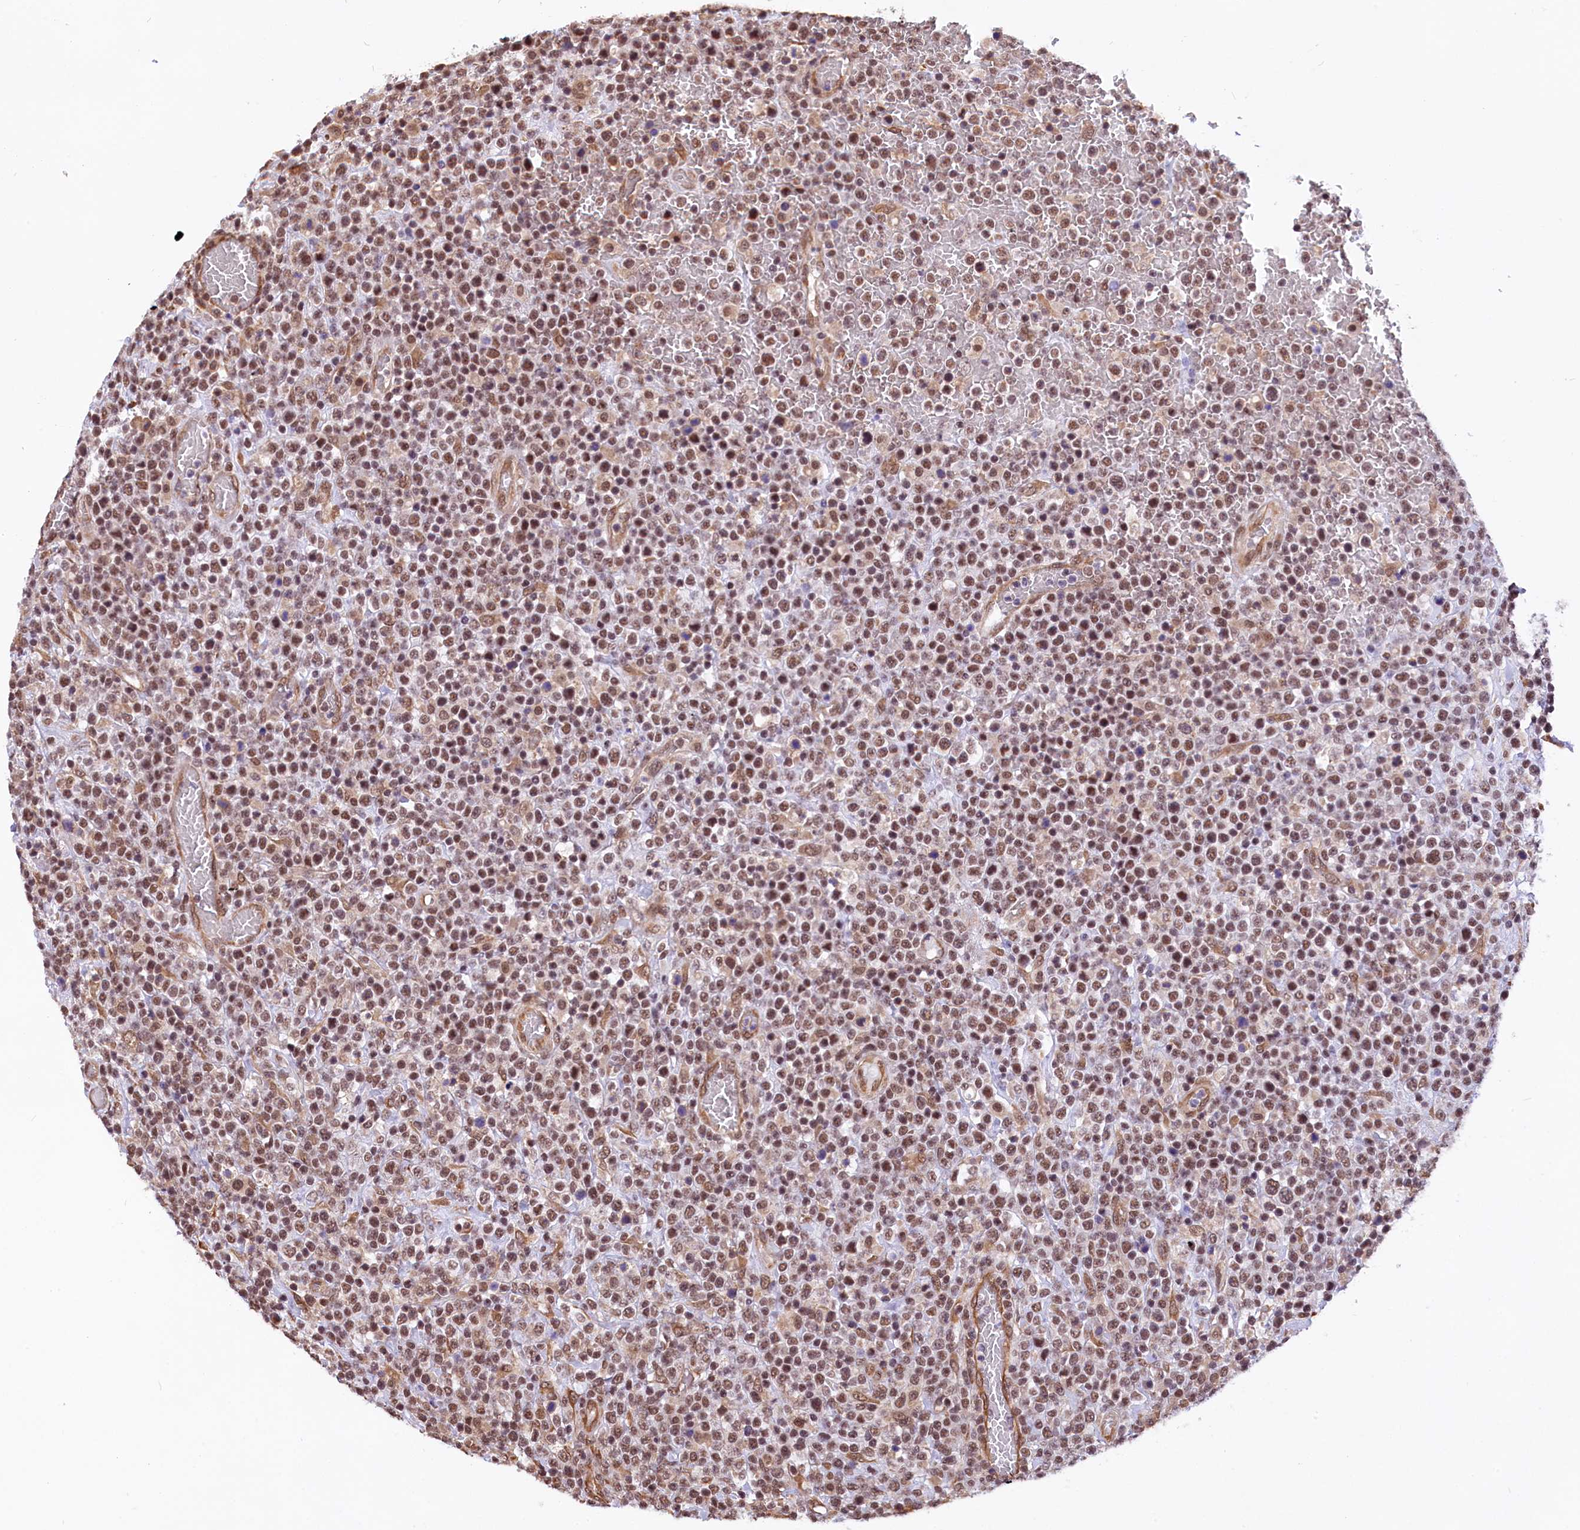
{"staining": {"intensity": "moderate", "quantity": ">75%", "location": "nuclear"}, "tissue": "lymphoma", "cell_type": "Tumor cells", "image_type": "cancer", "snomed": [{"axis": "morphology", "description": "Malignant lymphoma, non-Hodgkin's type, High grade"}, {"axis": "topography", "description": "Colon"}], "caption": "Protein expression analysis of high-grade malignant lymphoma, non-Hodgkin's type exhibits moderate nuclear expression in approximately >75% of tumor cells.", "gene": "ZC3H4", "patient": {"sex": "female", "age": 53}}